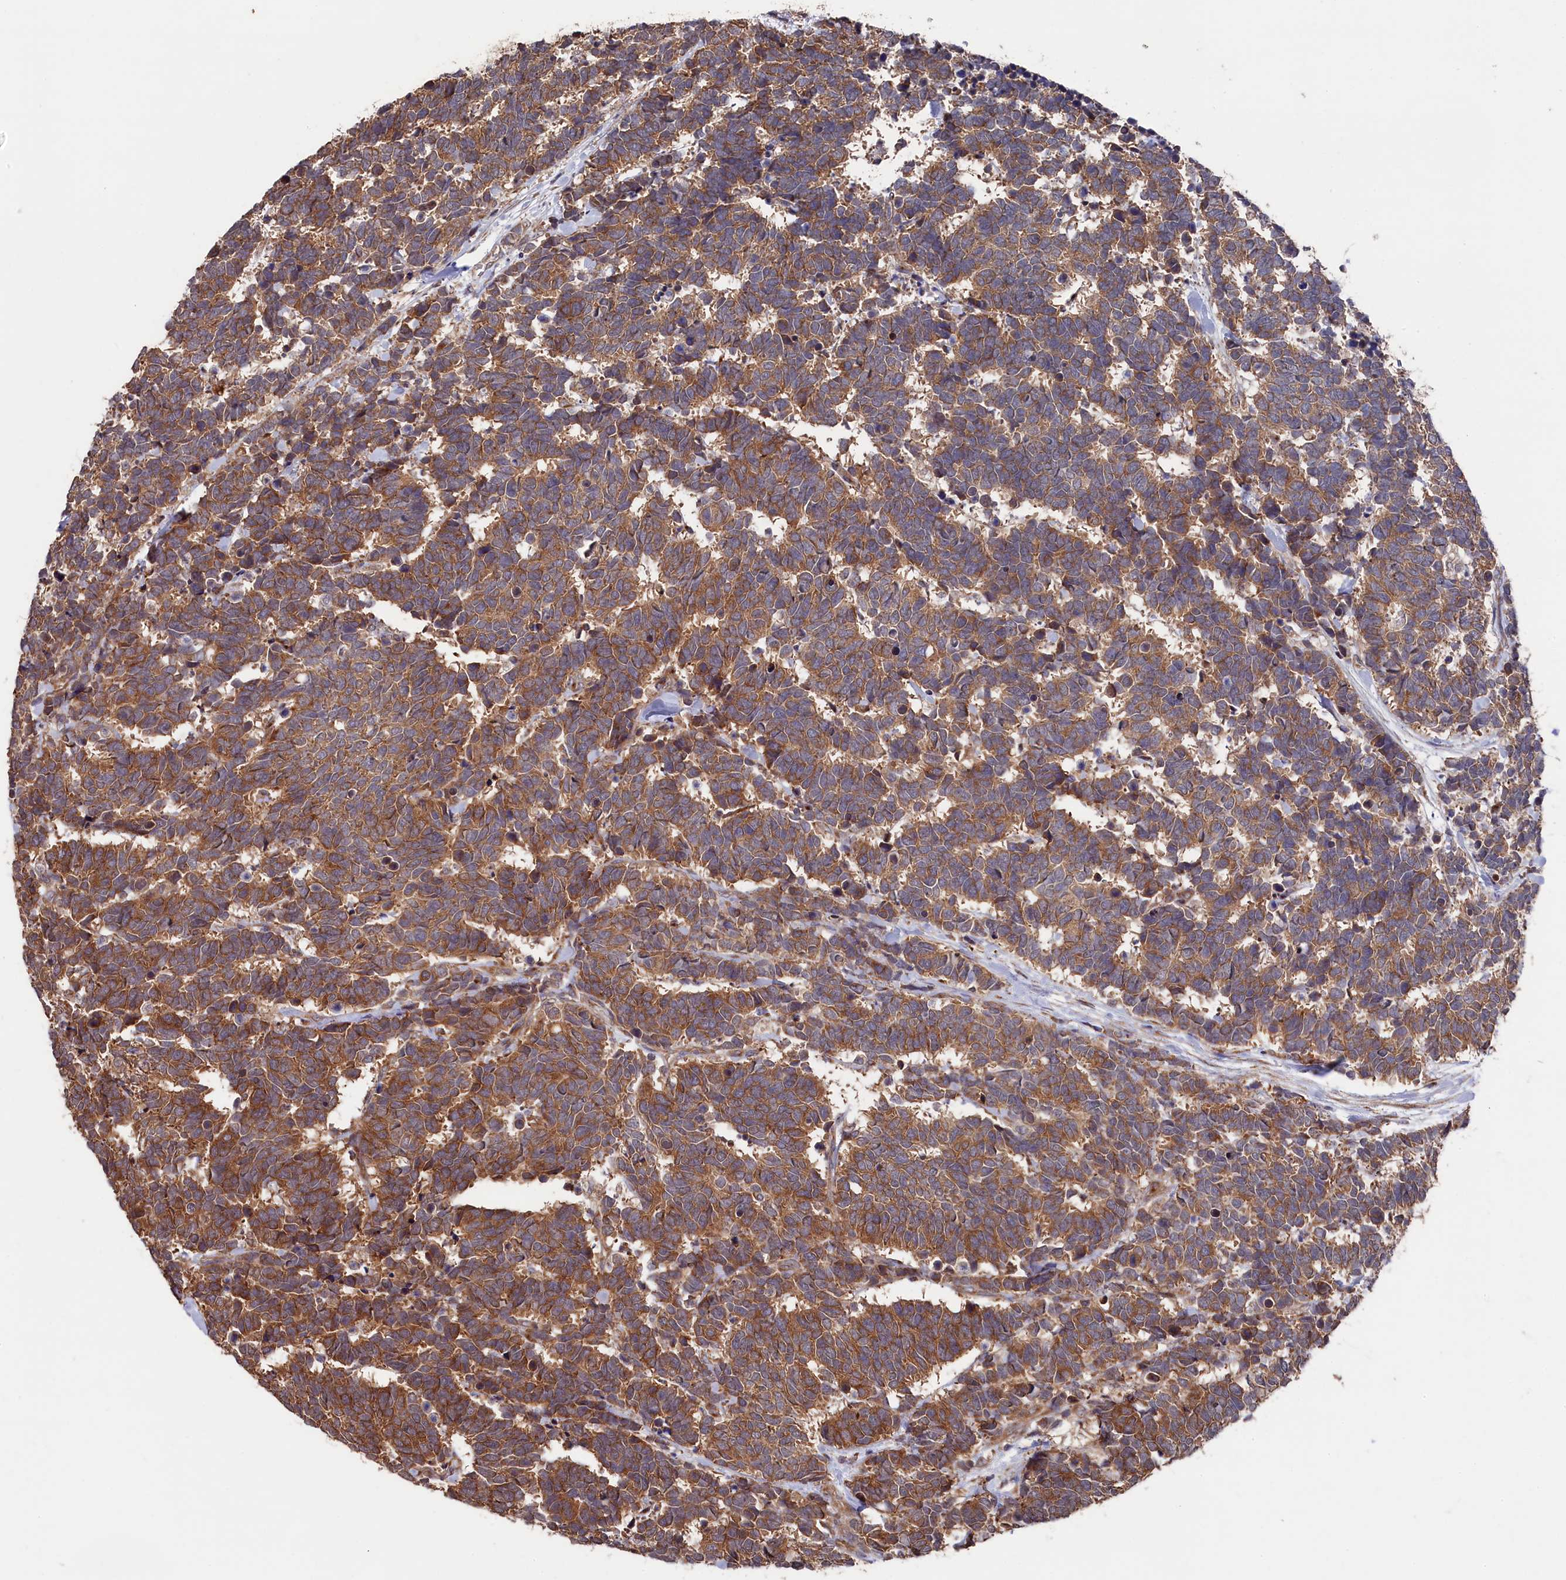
{"staining": {"intensity": "moderate", "quantity": ">75%", "location": "cytoplasmic/membranous"}, "tissue": "carcinoid", "cell_type": "Tumor cells", "image_type": "cancer", "snomed": [{"axis": "morphology", "description": "Carcinoma, NOS"}, {"axis": "morphology", "description": "Carcinoid, malignant, NOS"}, {"axis": "topography", "description": "Urinary bladder"}], "caption": "Carcinoid stained with a protein marker displays moderate staining in tumor cells.", "gene": "SLC12A4", "patient": {"sex": "male", "age": 57}}